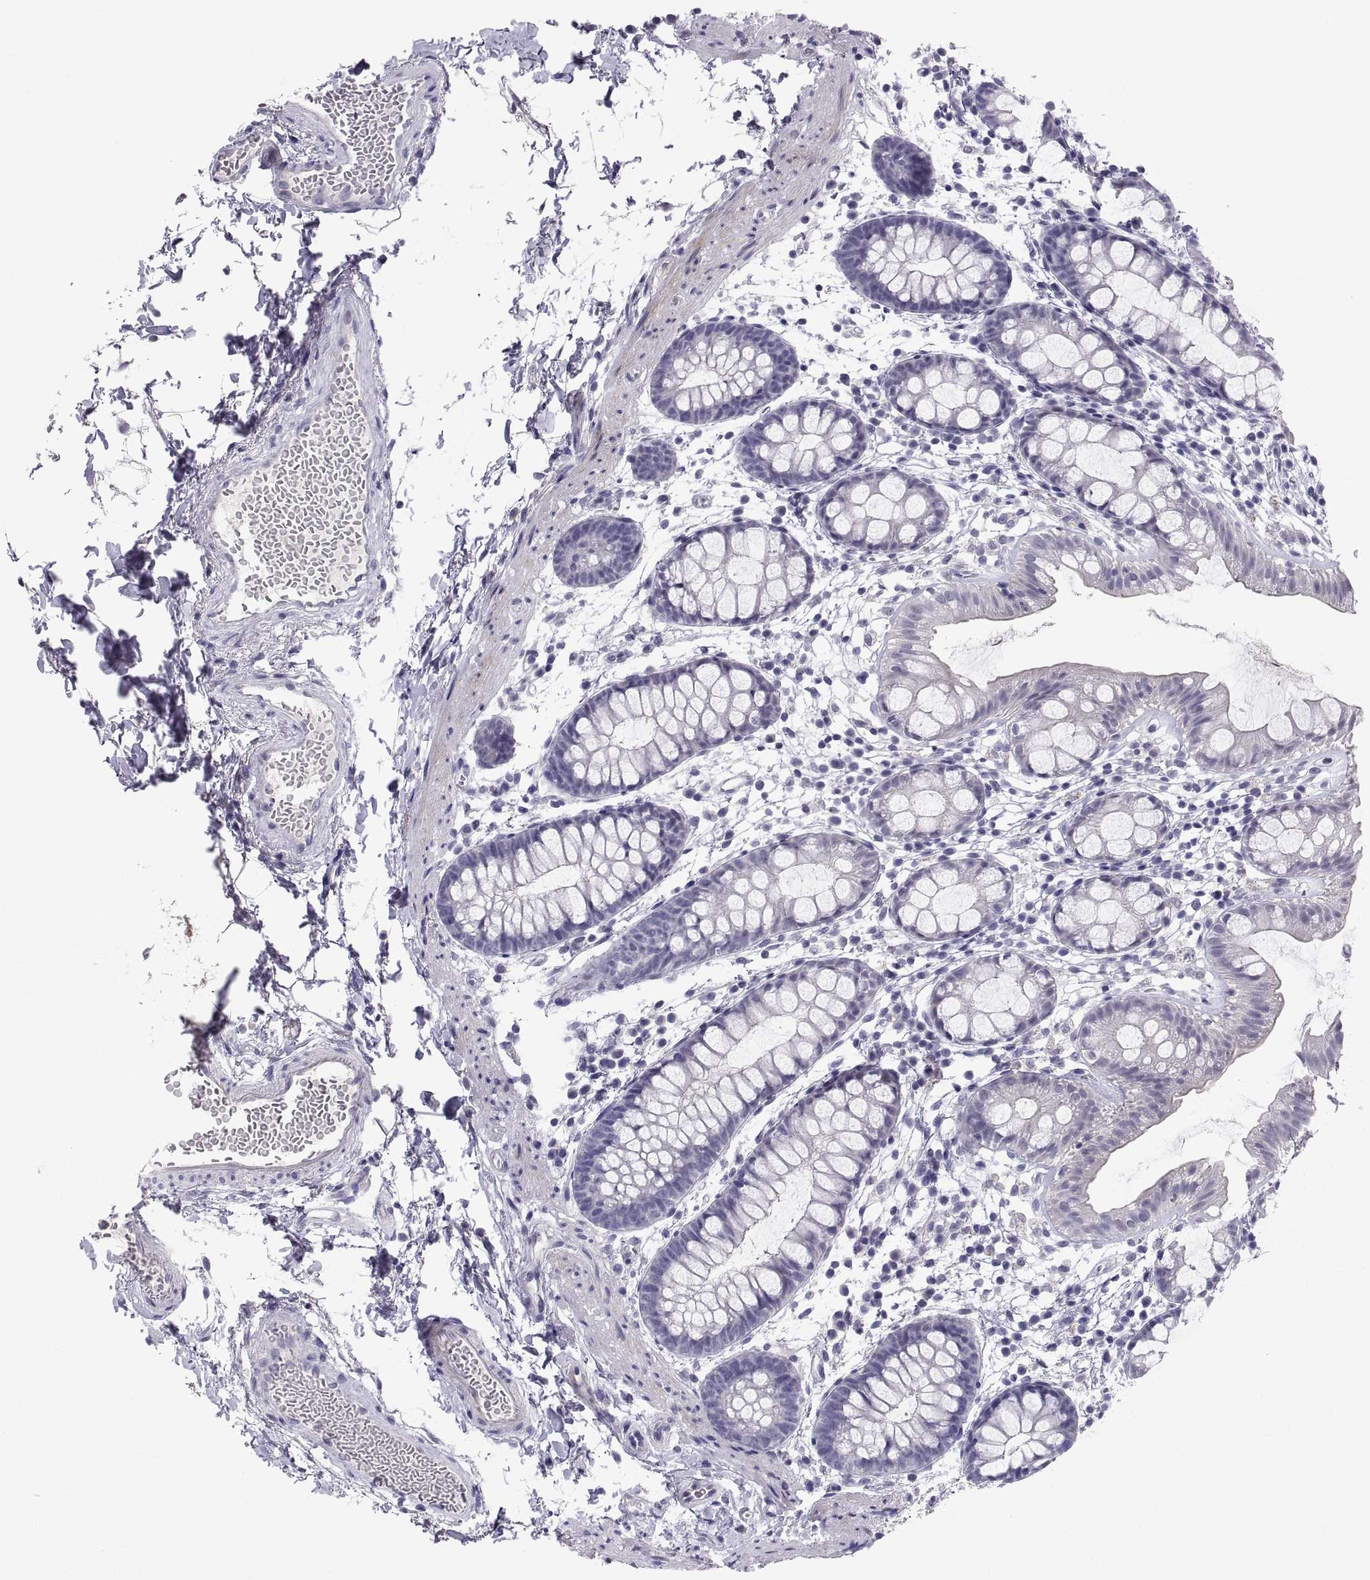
{"staining": {"intensity": "negative", "quantity": "none", "location": "none"}, "tissue": "rectum", "cell_type": "Glandular cells", "image_type": "normal", "snomed": [{"axis": "morphology", "description": "Normal tissue, NOS"}, {"axis": "topography", "description": "Rectum"}], "caption": "A micrograph of rectum stained for a protein displays no brown staining in glandular cells. (Stains: DAB (3,3'-diaminobenzidine) IHC with hematoxylin counter stain, Microscopy: brightfield microscopy at high magnification).", "gene": "TEX13A", "patient": {"sex": "male", "age": 57}}